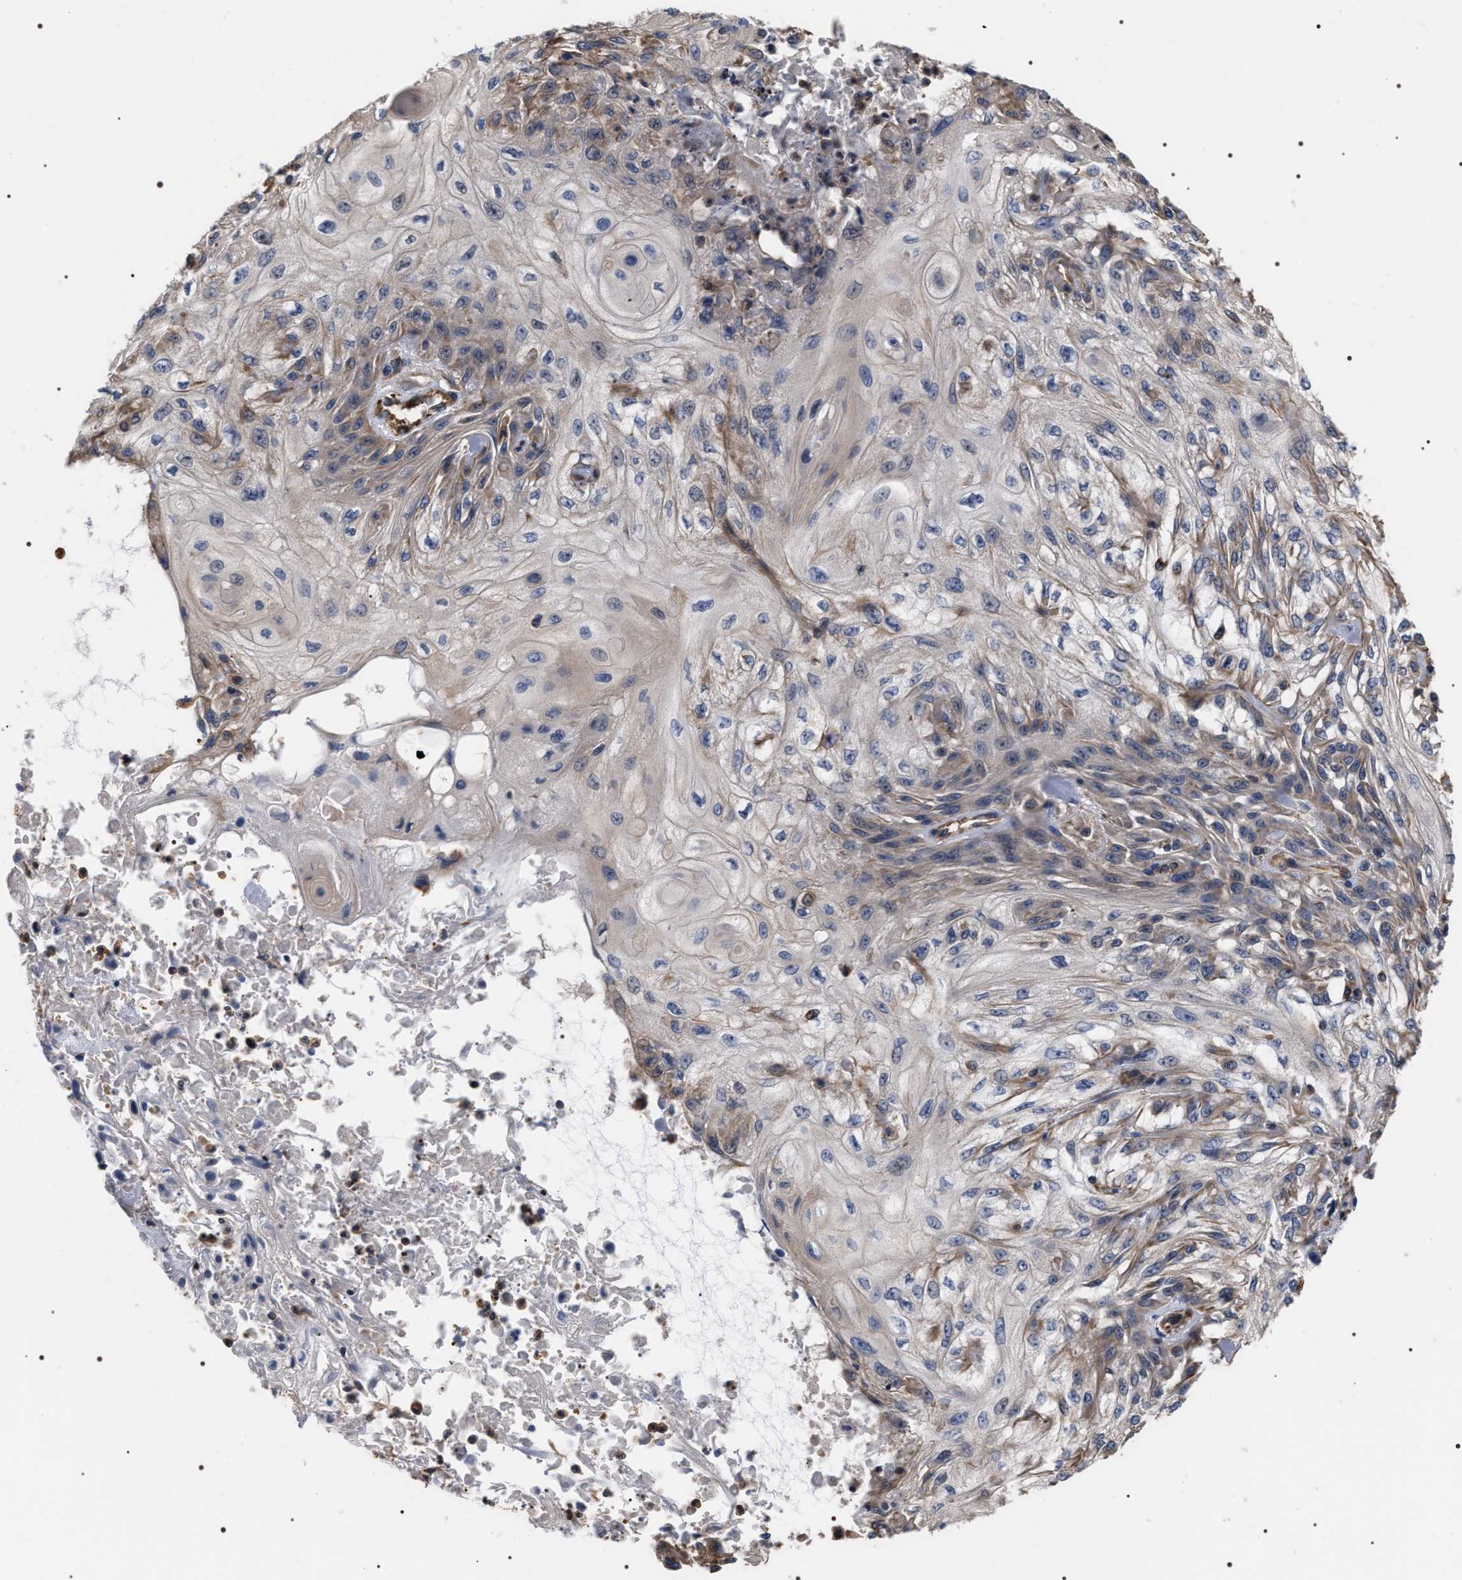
{"staining": {"intensity": "weak", "quantity": "<25%", "location": "cytoplasmic/membranous"}, "tissue": "skin cancer", "cell_type": "Tumor cells", "image_type": "cancer", "snomed": [{"axis": "morphology", "description": "Squamous cell carcinoma, NOS"}, {"axis": "morphology", "description": "Squamous cell carcinoma, metastatic, NOS"}, {"axis": "topography", "description": "Skin"}, {"axis": "topography", "description": "Lymph node"}], "caption": "Immunohistochemistry (IHC) of skin cancer (metastatic squamous cell carcinoma) exhibits no staining in tumor cells.", "gene": "TSPAN33", "patient": {"sex": "male", "age": 75}}